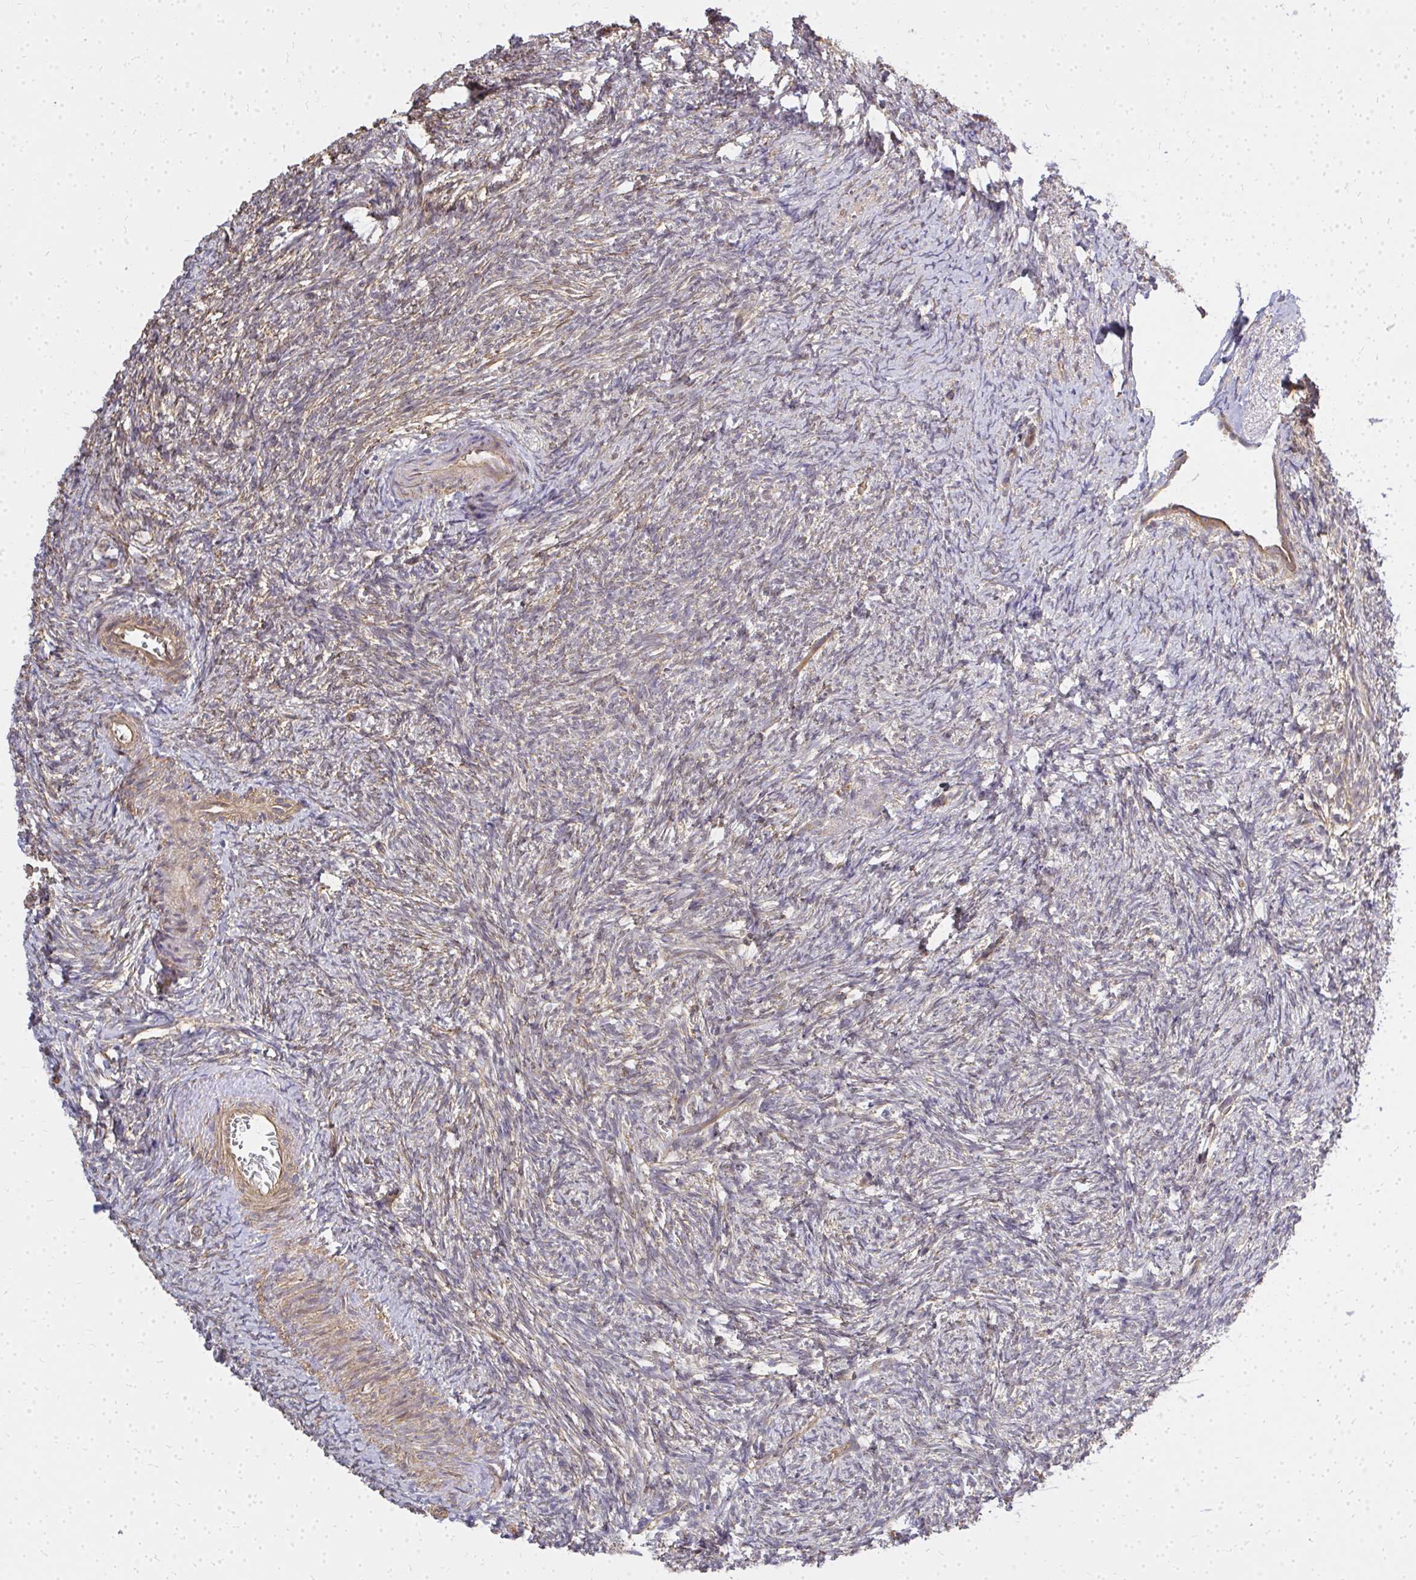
{"staining": {"intensity": "weak", "quantity": ">75%", "location": "cytoplasmic/membranous"}, "tissue": "ovary", "cell_type": "Follicle cells", "image_type": "normal", "snomed": [{"axis": "morphology", "description": "Normal tissue, NOS"}, {"axis": "topography", "description": "Ovary"}], "caption": "A photomicrograph of ovary stained for a protein exhibits weak cytoplasmic/membranous brown staining in follicle cells. The staining was performed using DAB (3,3'-diaminobenzidine), with brown indicating positive protein expression. Nuclei are stained blue with hematoxylin.", "gene": "ENSG00000258472", "patient": {"sex": "female", "age": 41}}